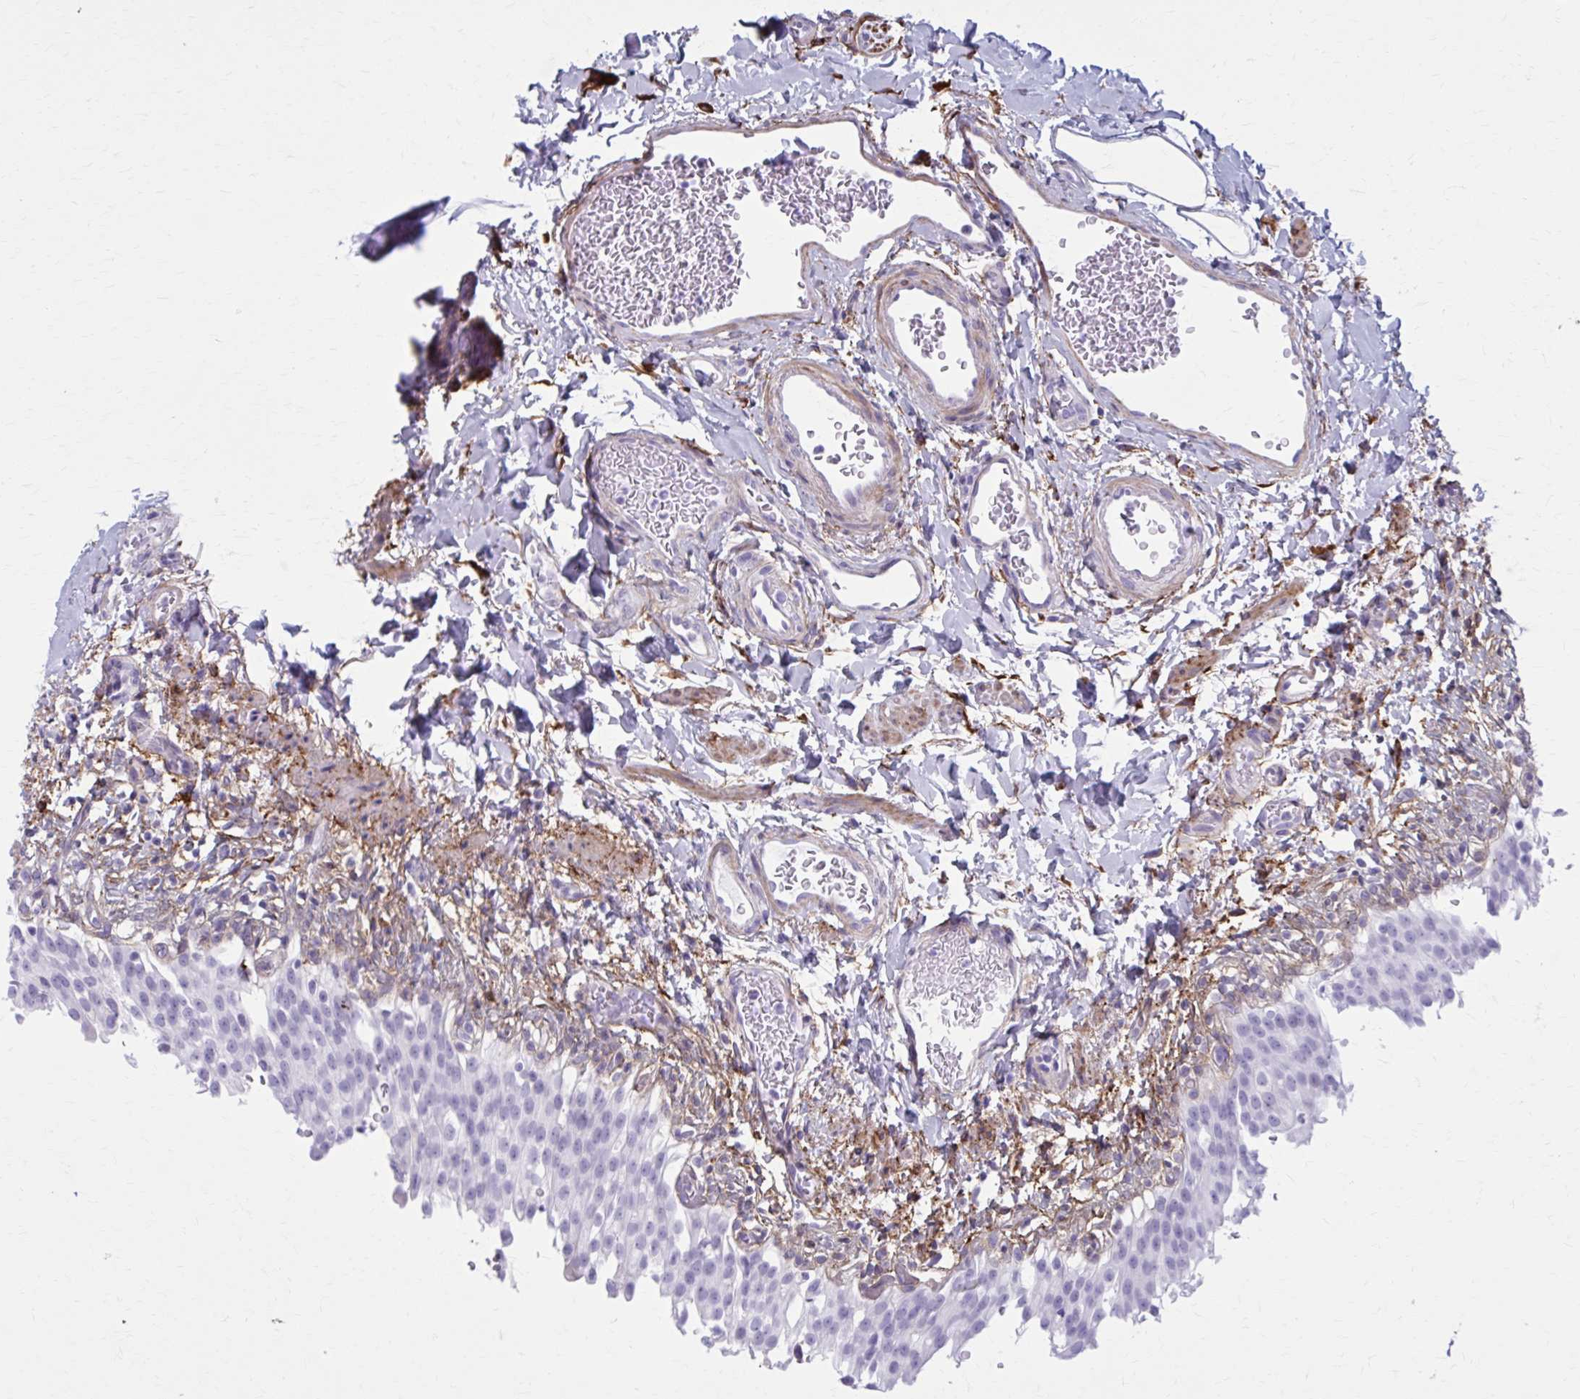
{"staining": {"intensity": "negative", "quantity": "none", "location": "none"}, "tissue": "urinary bladder", "cell_type": "Urothelial cells", "image_type": "normal", "snomed": [{"axis": "morphology", "description": "Normal tissue, NOS"}, {"axis": "topography", "description": "Urinary bladder"}, {"axis": "topography", "description": "Peripheral nerve tissue"}], "caption": "DAB (3,3'-diaminobenzidine) immunohistochemical staining of benign human urinary bladder displays no significant staining in urothelial cells. (DAB (3,3'-diaminobenzidine) immunohistochemistry (IHC), high magnification).", "gene": "AKAP12", "patient": {"sex": "female", "age": 60}}